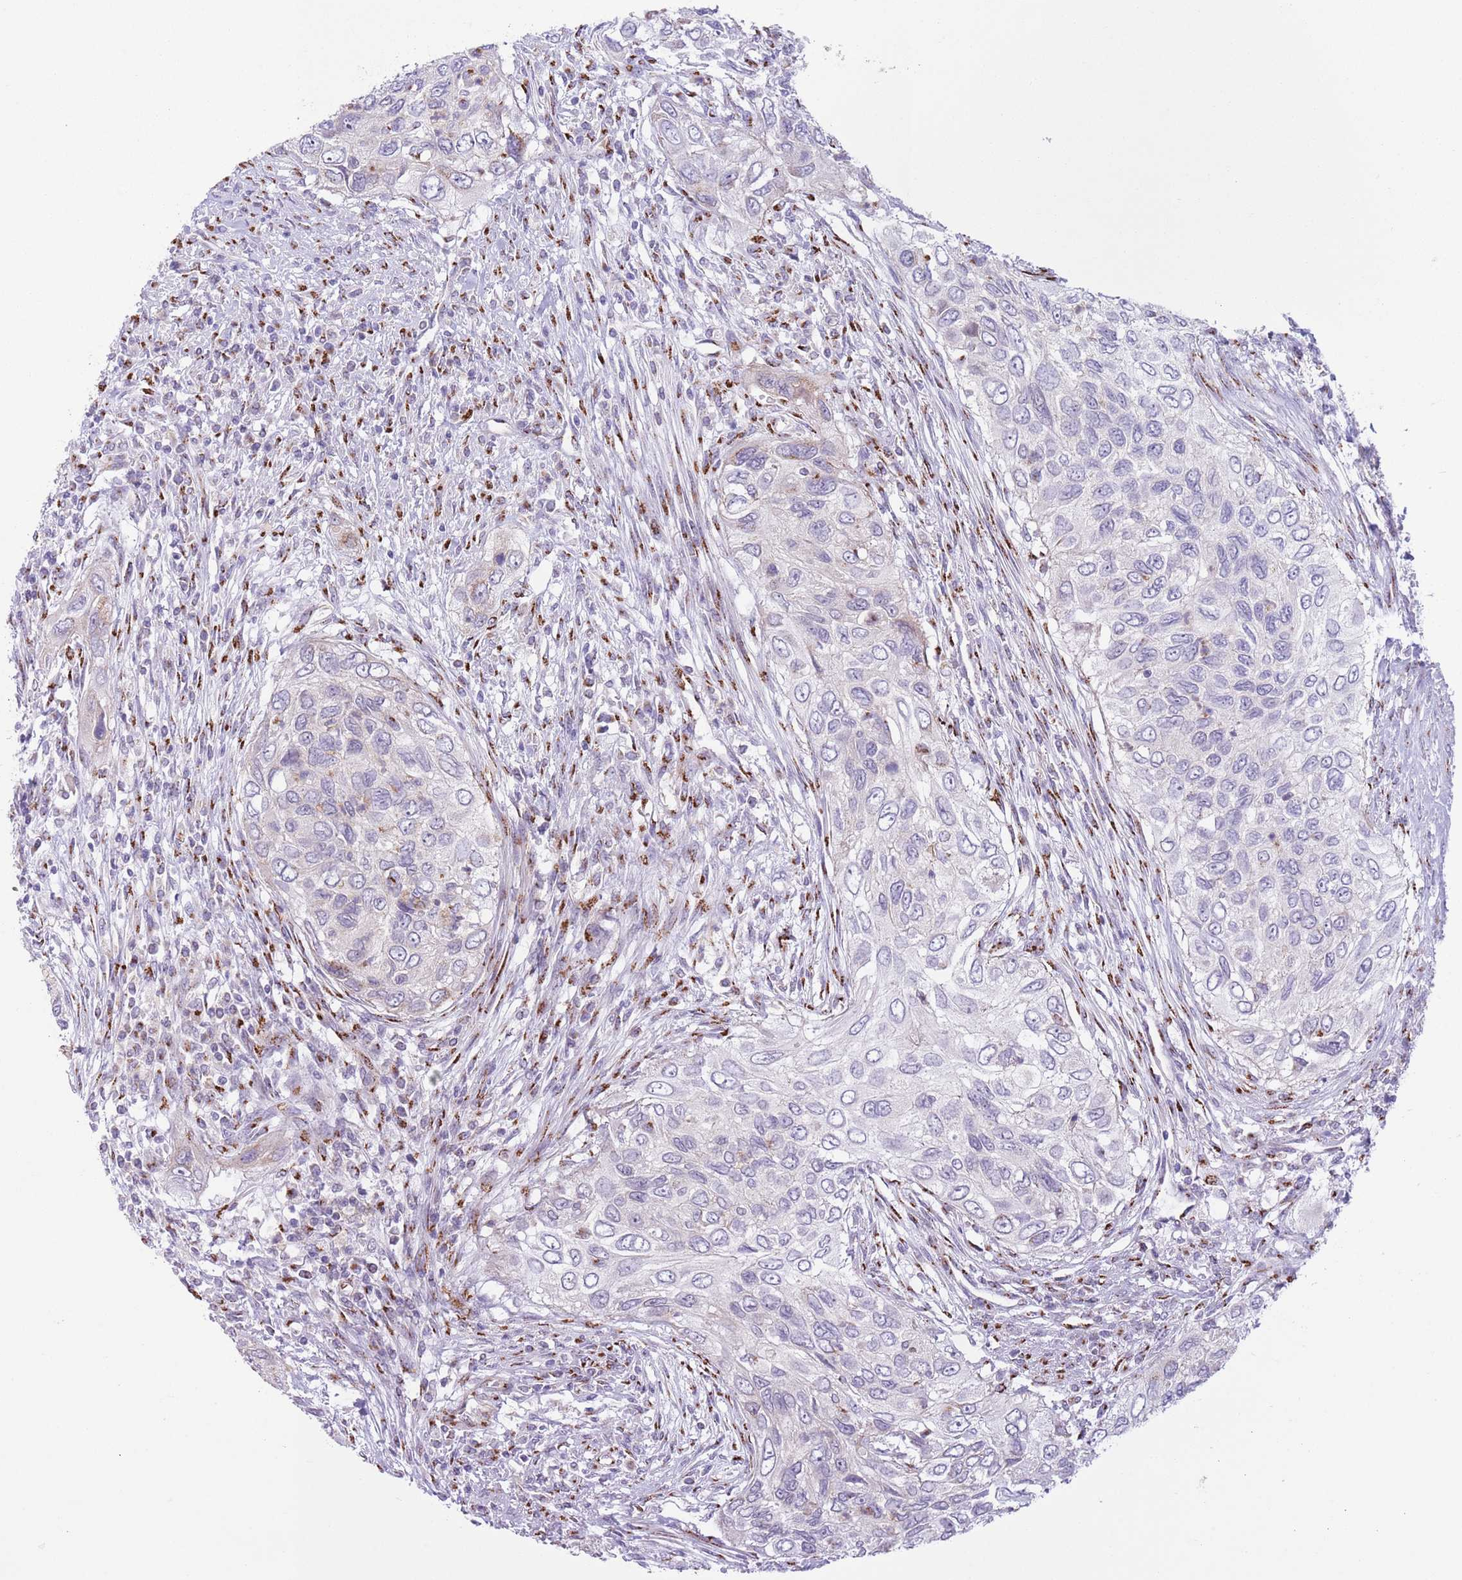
{"staining": {"intensity": "negative", "quantity": "none", "location": "none"}, "tissue": "urothelial cancer", "cell_type": "Tumor cells", "image_type": "cancer", "snomed": [{"axis": "morphology", "description": "Urothelial carcinoma, High grade"}, {"axis": "topography", "description": "Urinary bladder"}], "caption": "High-grade urothelial carcinoma was stained to show a protein in brown. There is no significant positivity in tumor cells.", "gene": "C20orf96", "patient": {"sex": "female", "age": 60}}